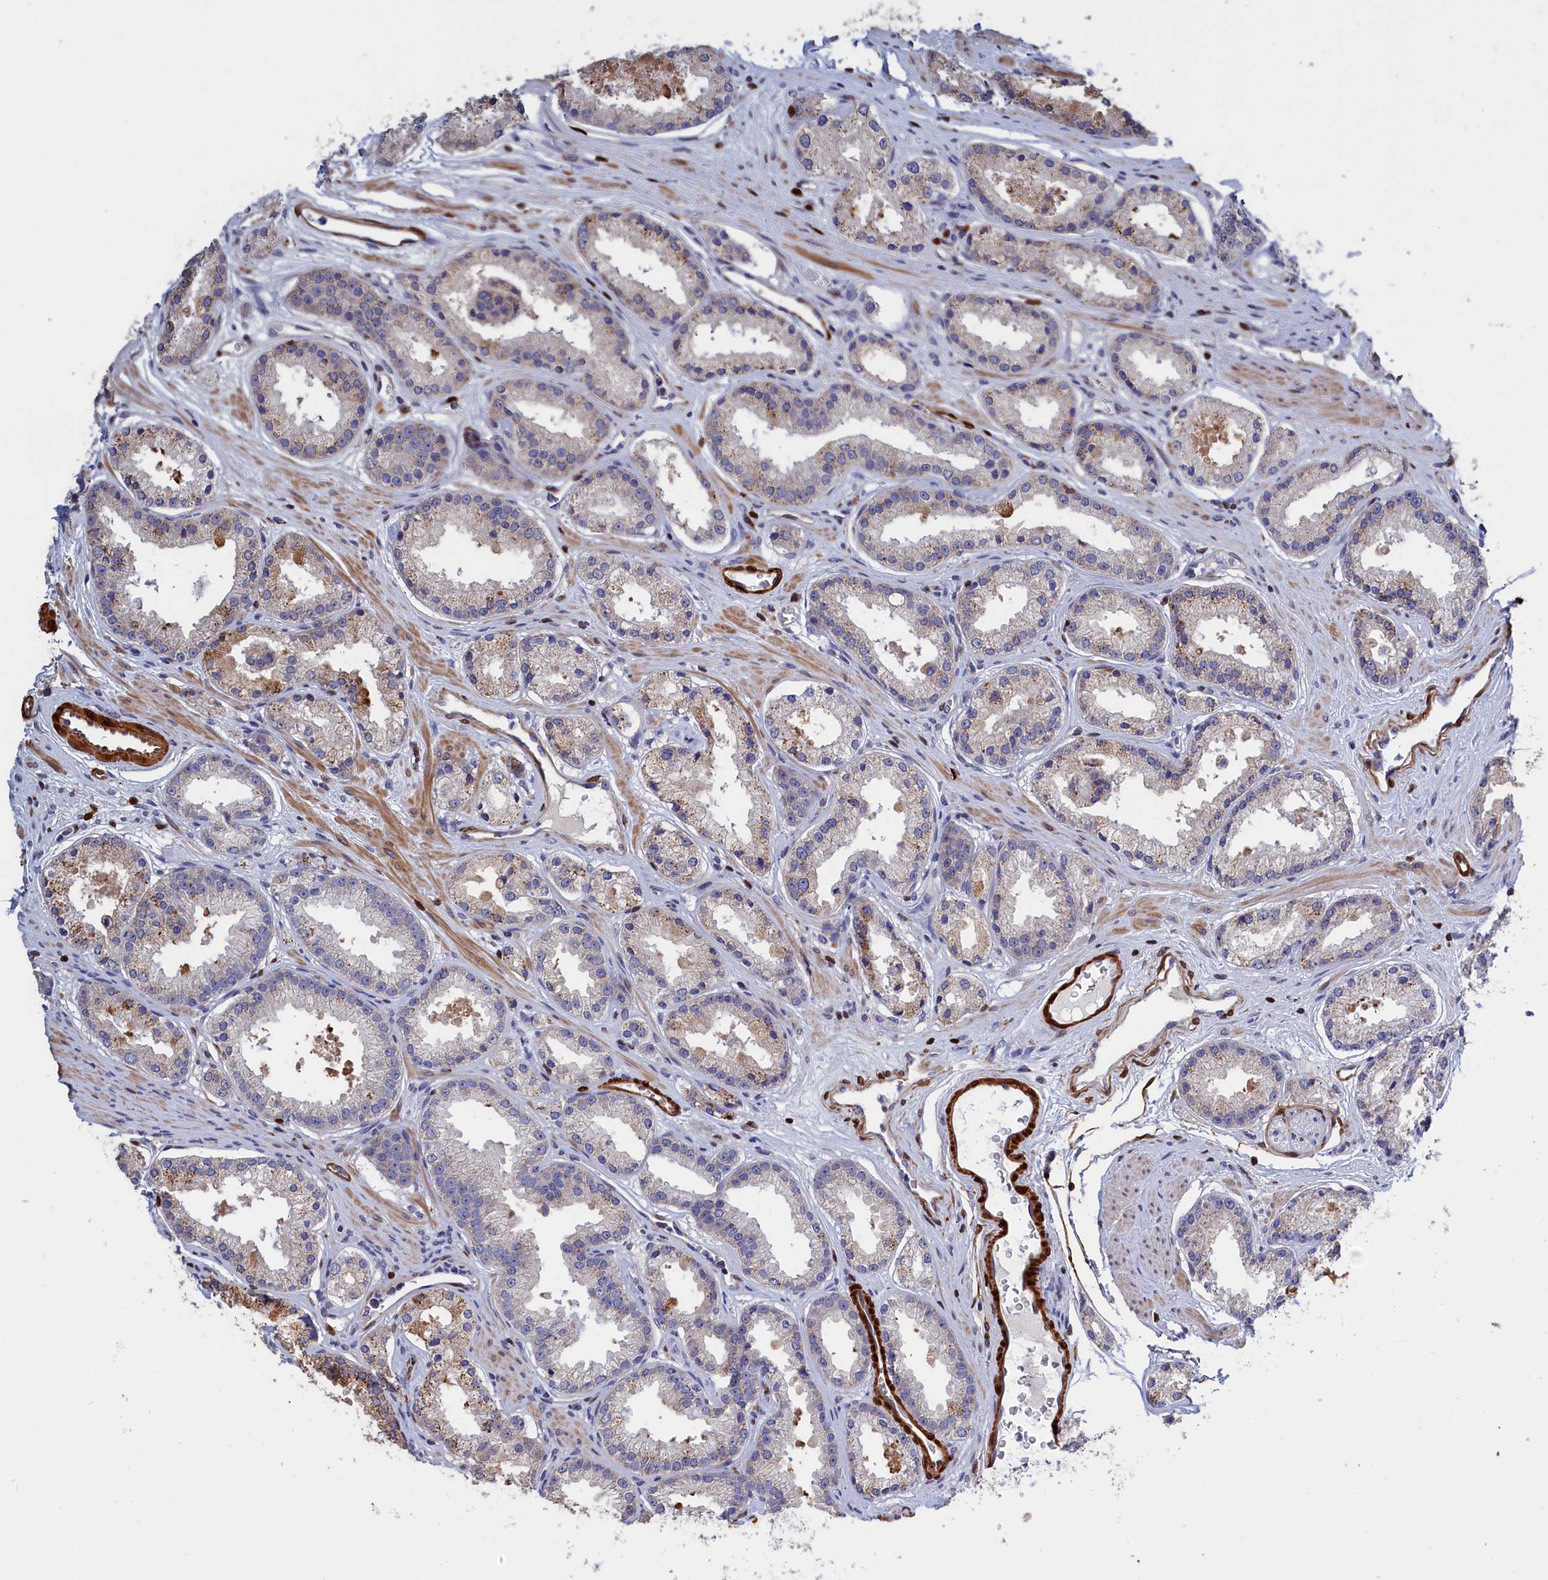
{"staining": {"intensity": "moderate", "quantity": "<25%", "location": "cytoplasmic/membranous"}, "tissue": "prostate cancer", "cell_type": "Tumor cells", "image_type": "cancer", "snomed": [{"axis": "morphology", "description": "Adenocarcinoma, Low grade"}, {"axis": "topography", "description": "Prostate"}], "caption": "Immunohistochemical staining of prostate cancer reveals low levels of moderate cytoplasmic/membranous protein staining in about <25% of tumor cells.", "gene": "CRIP1", "patient": {"sex": "male", "age": 59}}